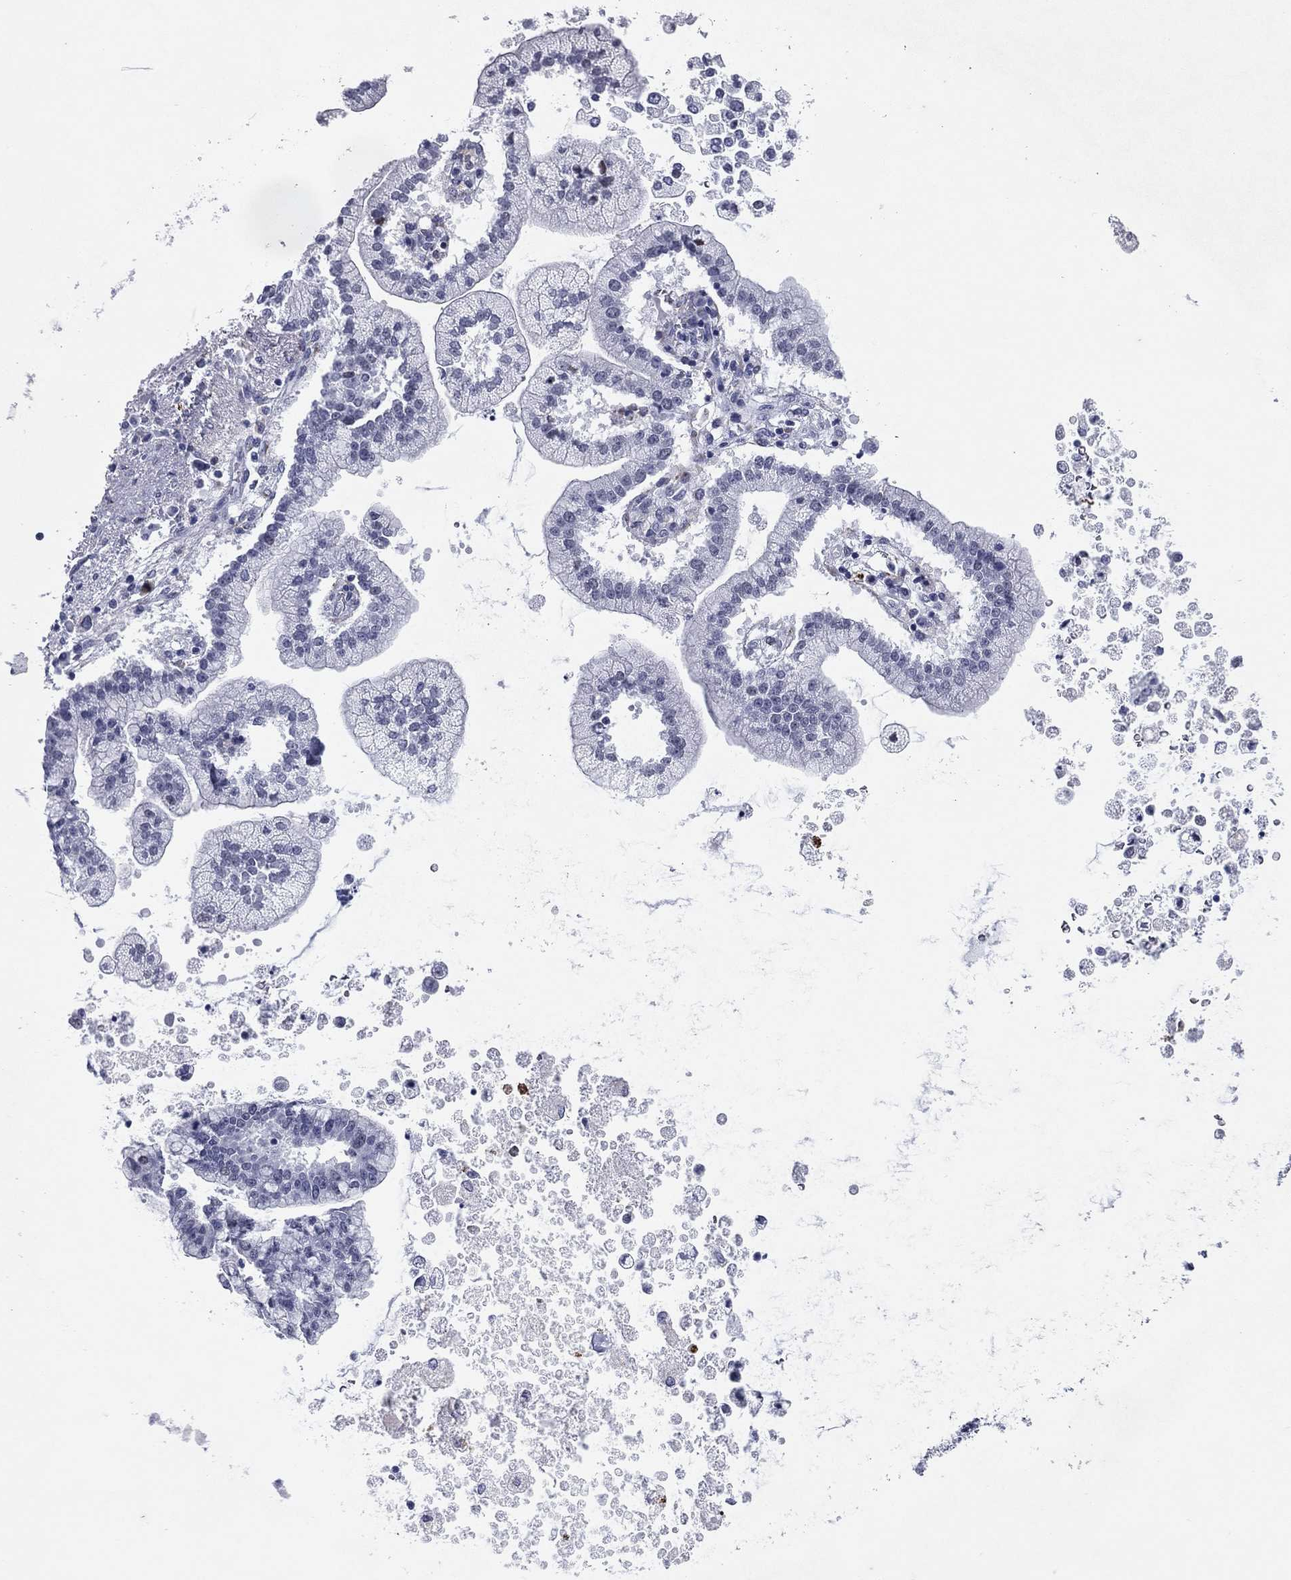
{"staining": {"intensity": "negative", "quantity": "none", "location": "none"}, "tissue": "liver cancer", "cell_type": "Tumor cells", "image_type": "cancer", "snomed": [{"axis": "morphology", "description": "Cholangiocarcinoma"}, {"axis": "topography", "description": "Liver"}], "caption": "High magnification brightfield microscopy of liver cancer (cholangiocarcinoma) stained with DAB (brown) and counterstained with hematoxylin (blue): tumor cells show no significant staining.", "gene": "HLA-DOA", "patient": {"sex": "male", "age": 50}}